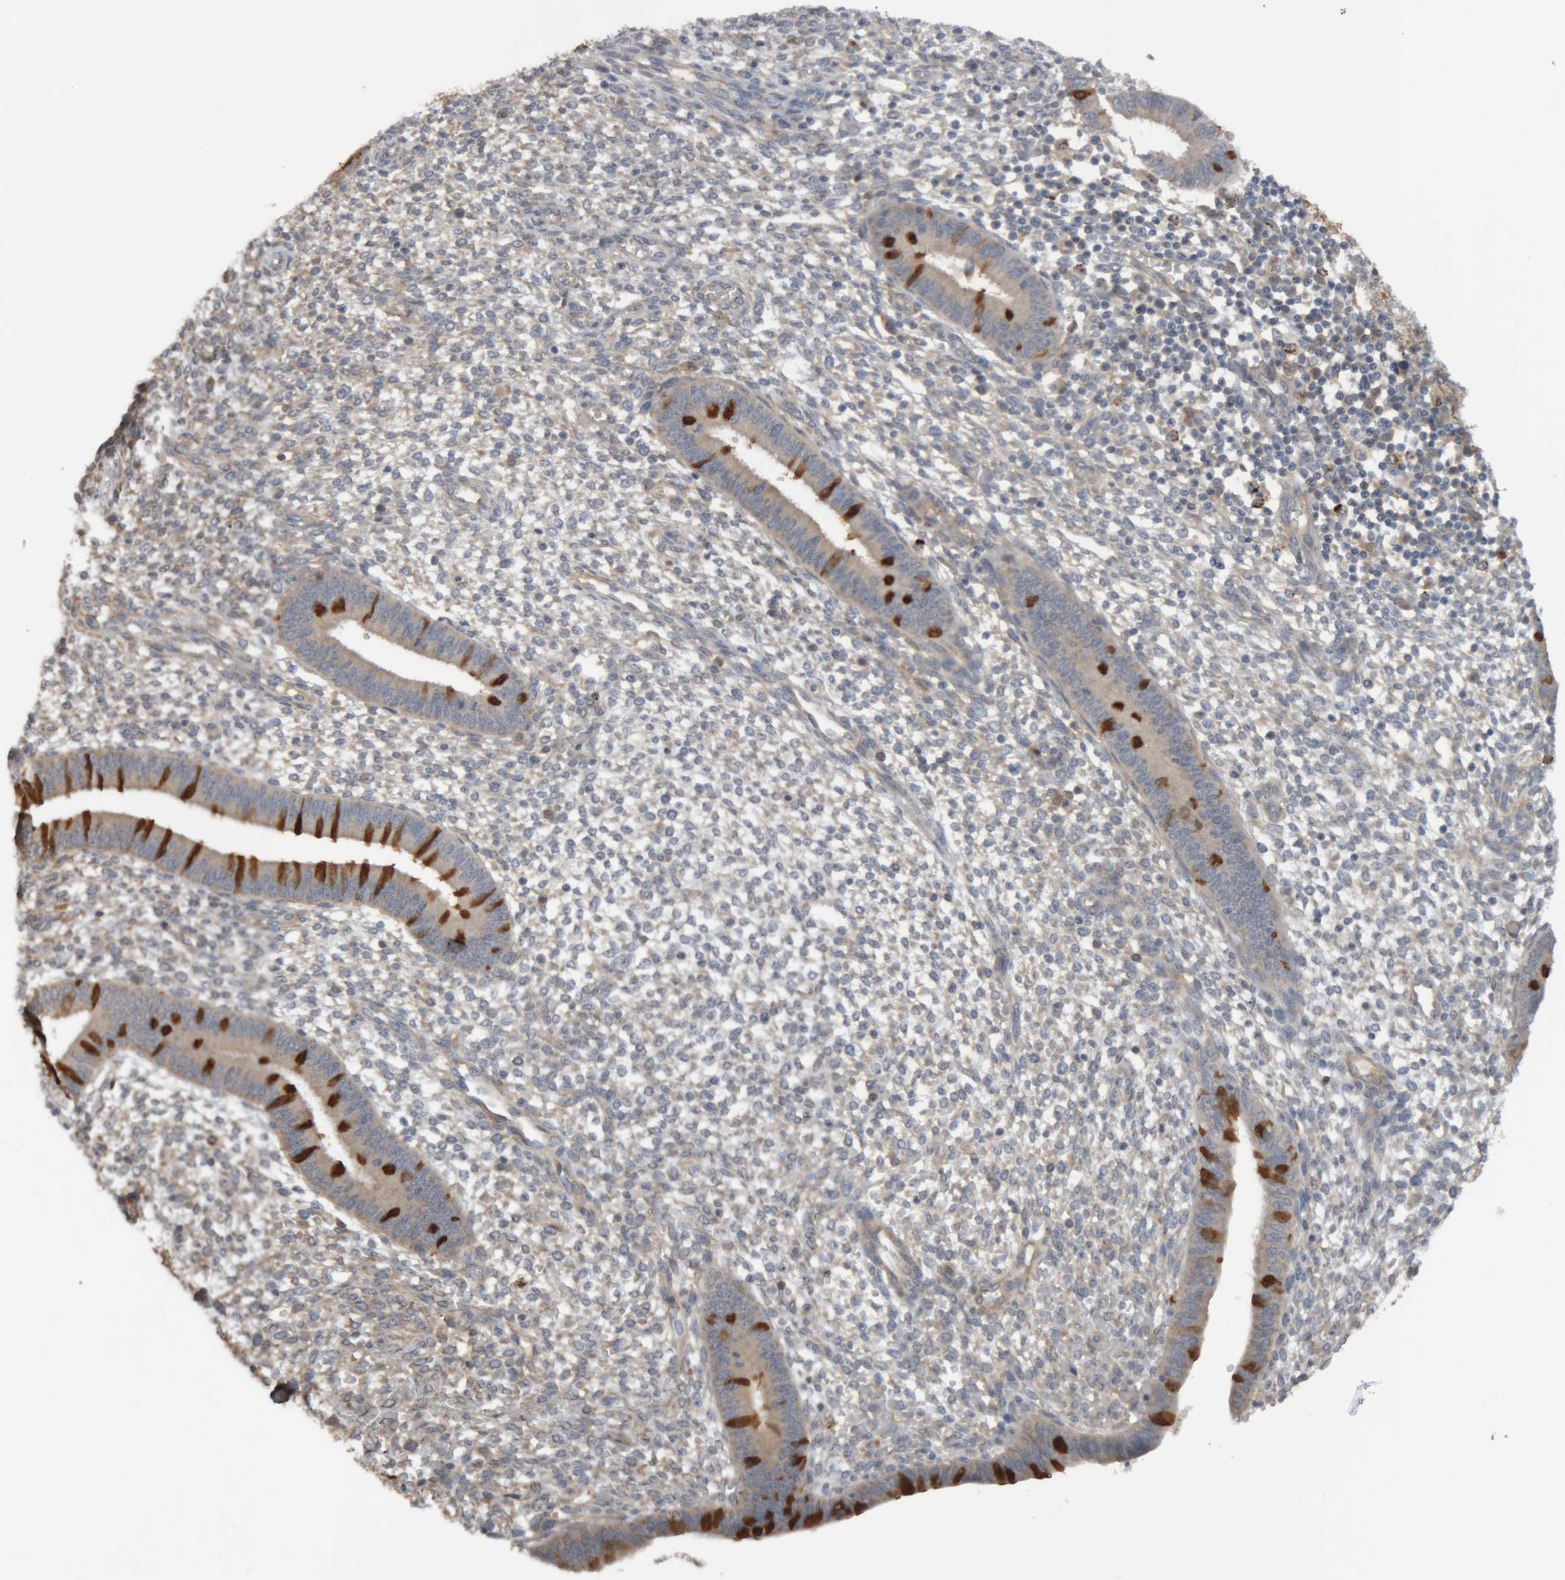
{"staining": {"intensity": "negative", "quantity": "none", "location": "none"}, "tissue": "endometrium", "cell_type": "Cells in endometrial stroma", "image_type": "normal", "snomed": [{"axis": "morphology", "description": "Normal tissue, NOS"}, {"axis": "topography", "description": "Endometrium"}], "caption": "An IHC micrograph of unremarkable endometrium is shown. There is no staining in cells in endometrial stroma of endometrium.", "gene": "TMED7", "patient": {"sex": "female", "age": 46}}